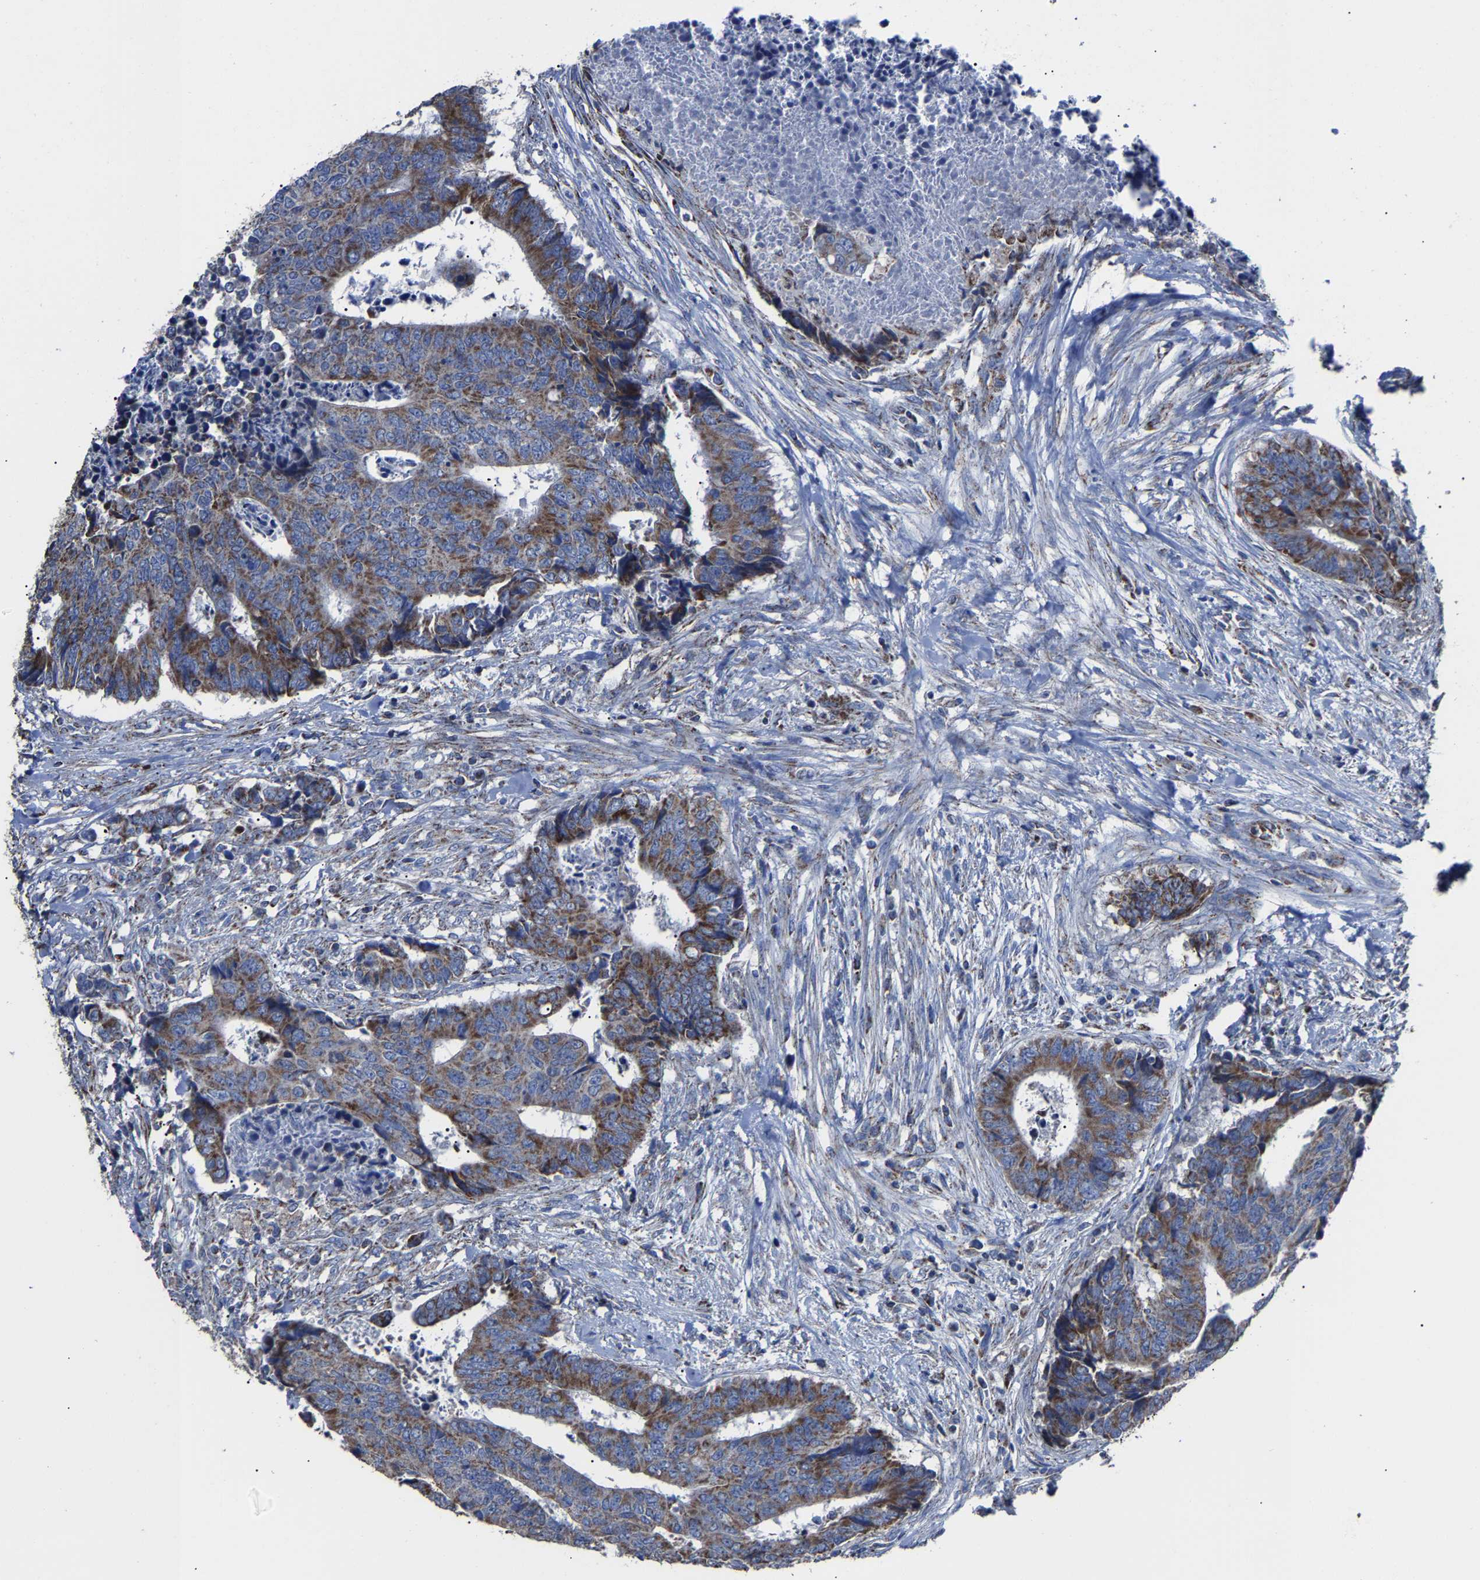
{"staining": {"intensity": "strong", "quantity": "25%-75%", "location": "cytoplasmic/membranous"}, "tissue": "colorectal cancer", "cell_type": "Tumor cells", "image_type": "cancer", "snomed": [{"axis": "morphology", "description": "Adenocarcinoma, NOS"}, {"axis": "topography", "description": "Rectum"}], "caption": "Approximately 25%-75% of tumor cells in colorectal cancer (adenocarcinoma) demonstrate strong cytoplasmic/membranous protein positivity as visualized by brown immunohistochemical staining.", "gene": "NDUFV3", "patient": {"sex": "male", "age": 84}}